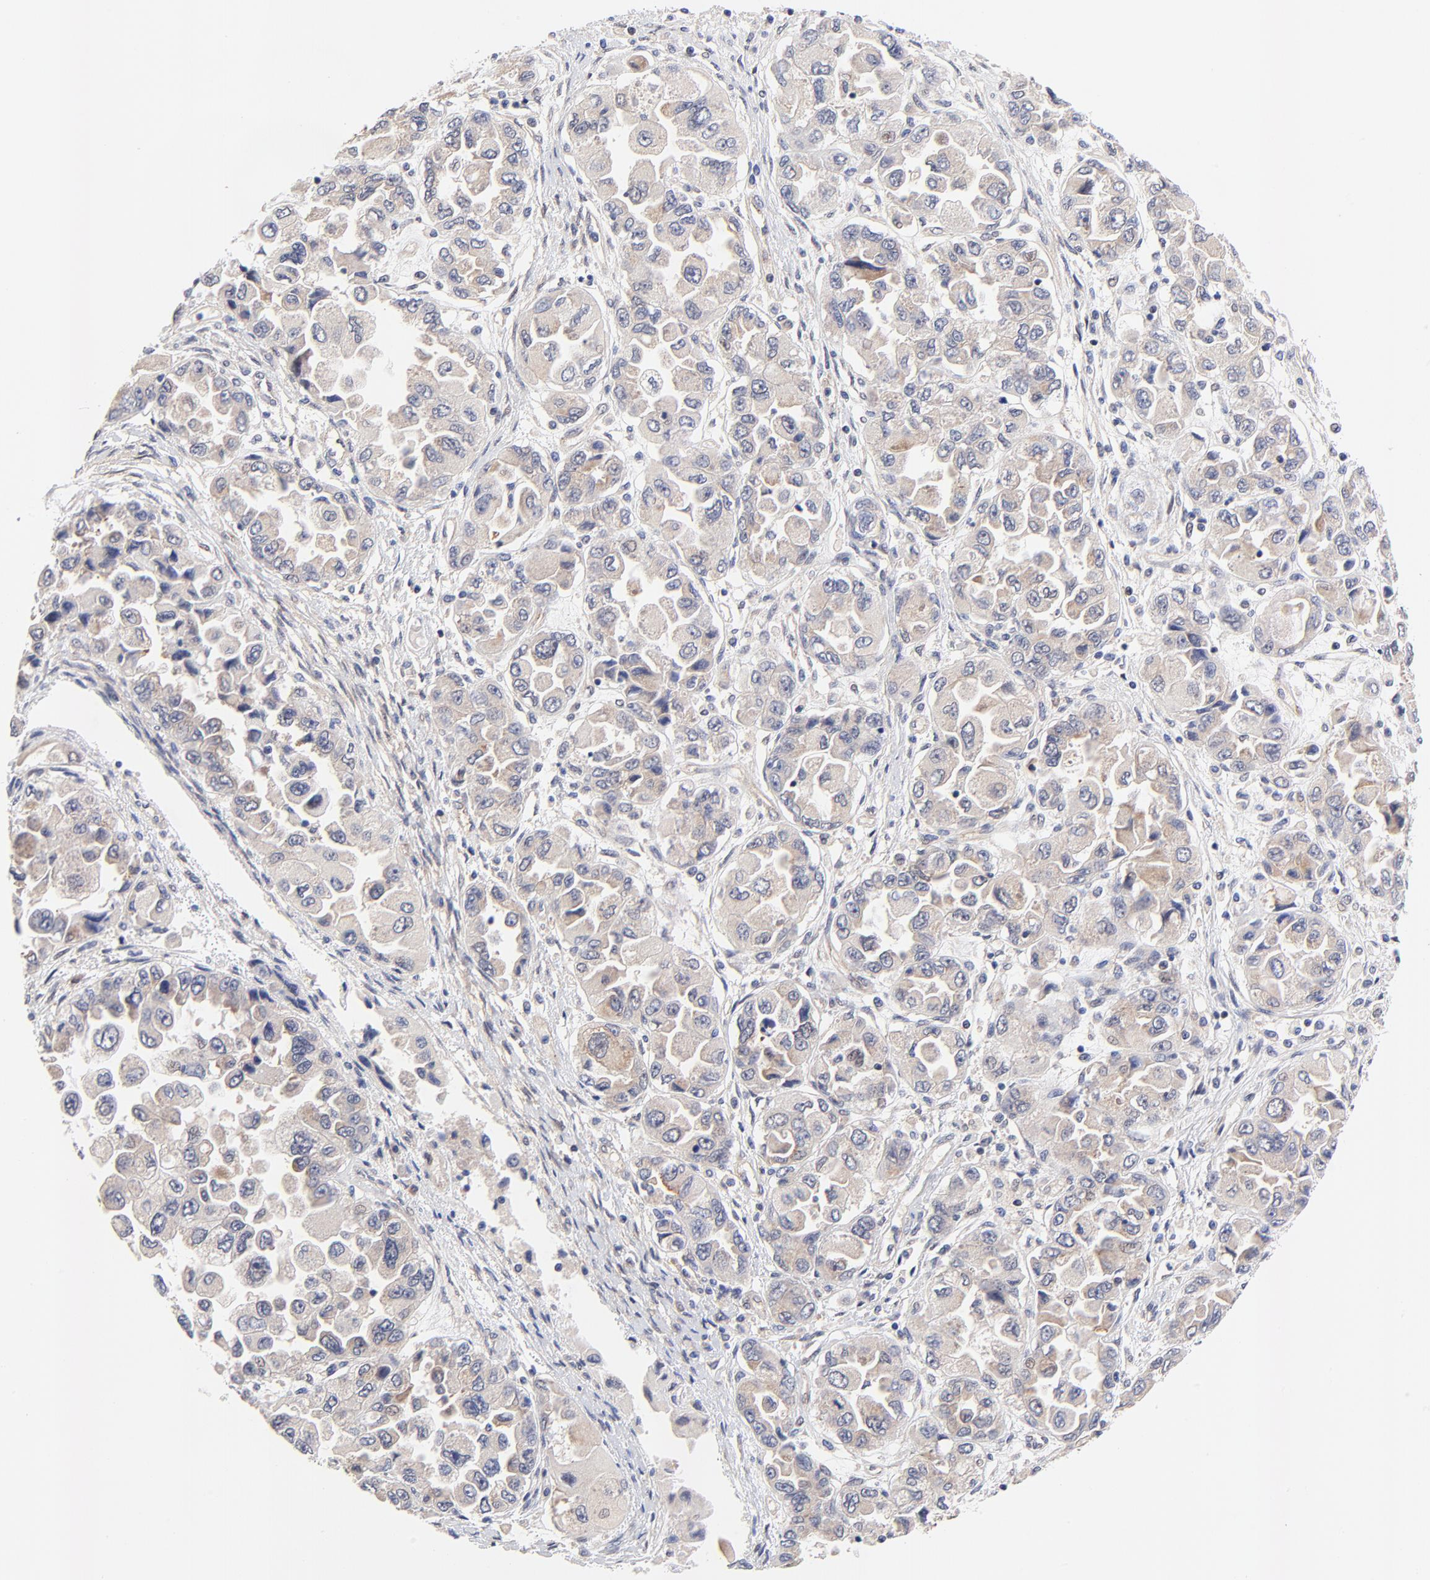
{"staining": {"intensity": "weak", "quantity": "25%-75%", "location": "cytoplasmic/membranous"}, "tissue": "ovarian cancer", "cell_type": "Tumor cells", "image_type": "cancer", "snomed": [{"axis": "morphology", "description": "Cystadenocarcinoma, serous, NOS"}, {"axis": "topography", "description": "Ovary"}], "caption": "Protein staining of ovarian cancer (serous cystadenocarcinoma) tissue reveals weak cytoplasmic/membranous staining in about 25%-75% of tumor cells.", "gene": "TXNL1", "patient": {"sex": "female", "age": 84}}